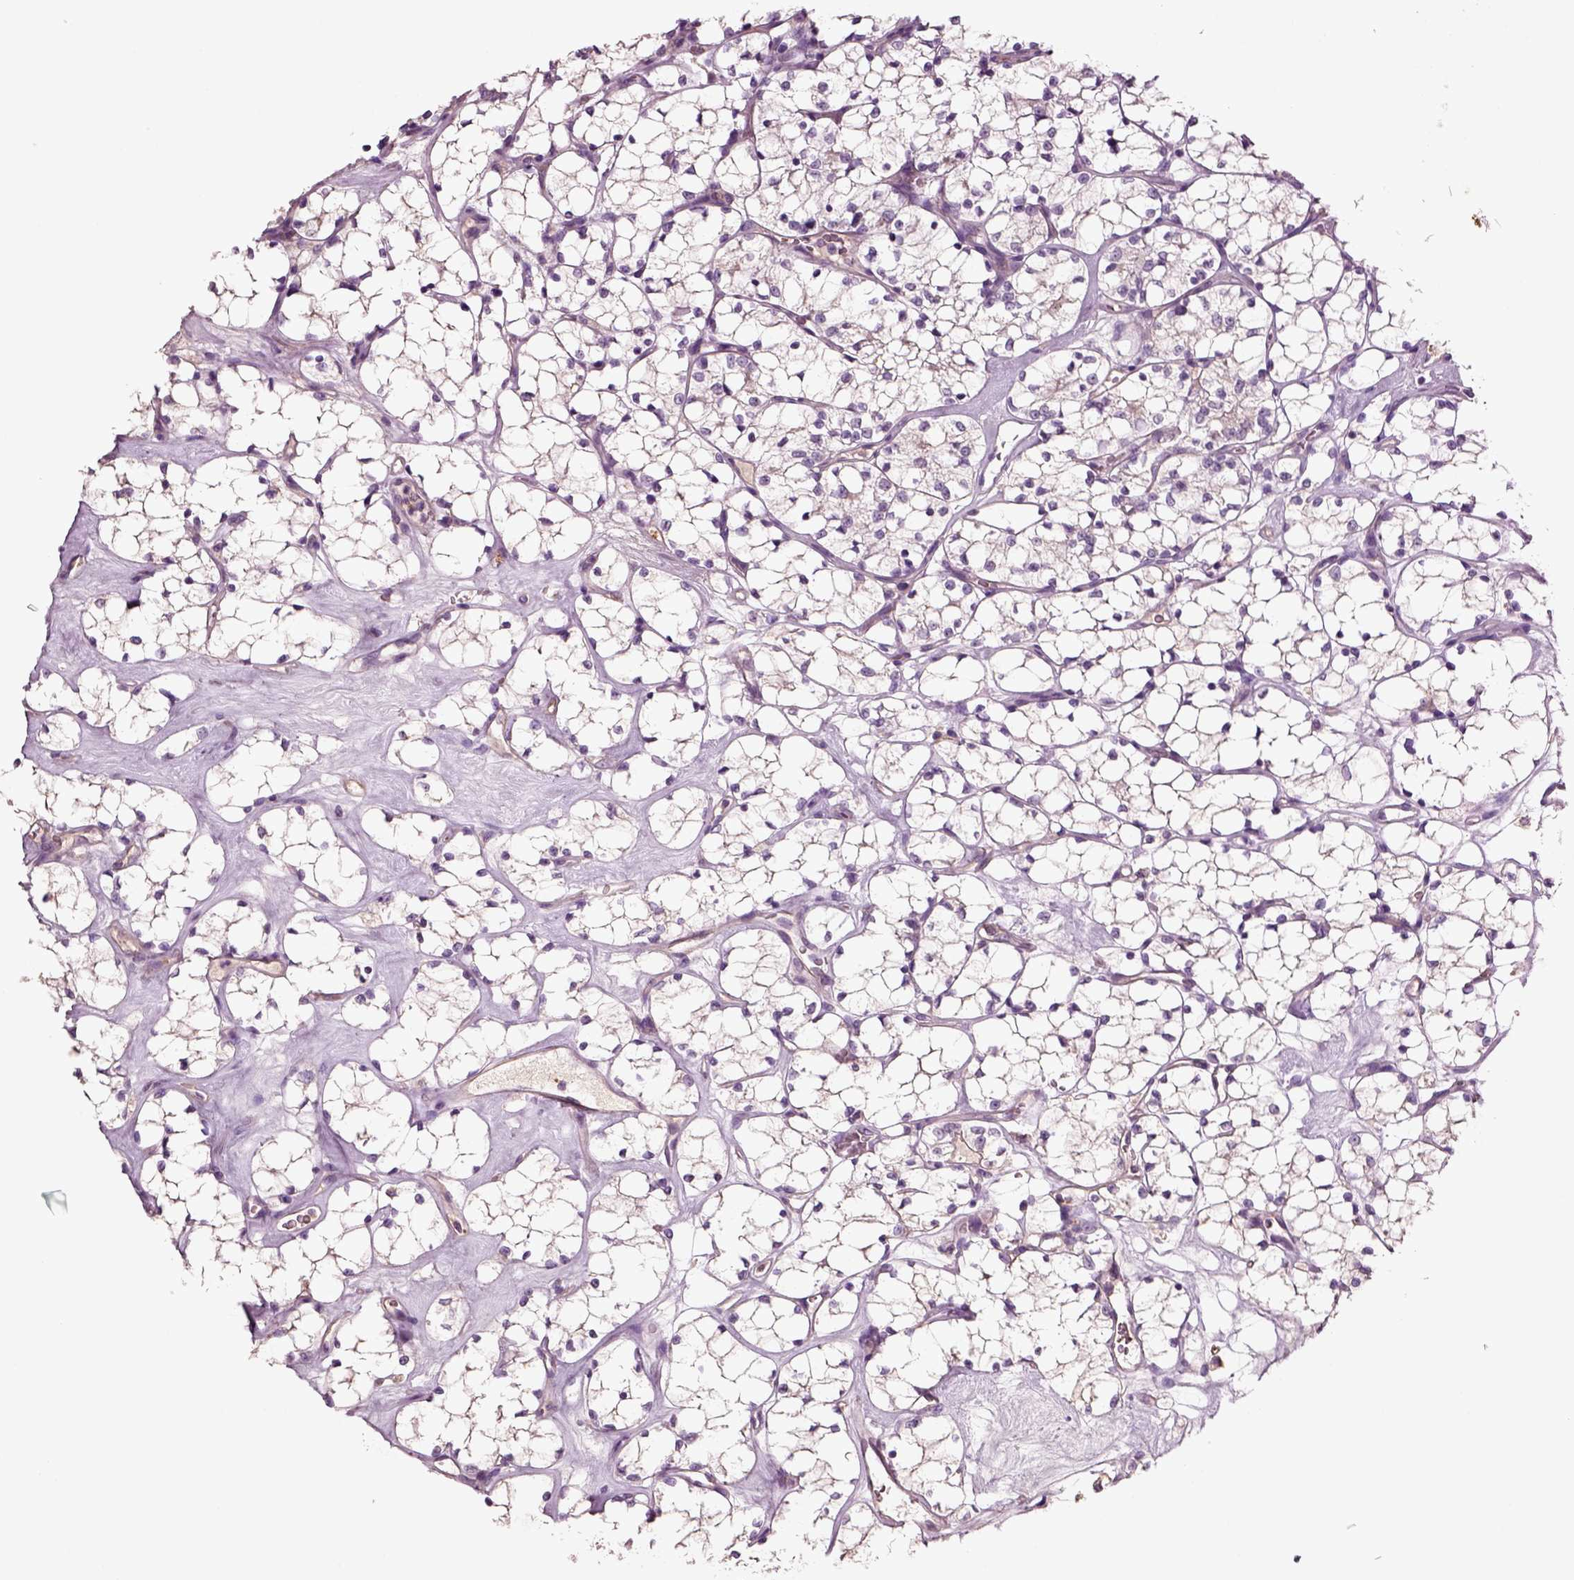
{"staining": {"intensity": "negative", "quantity": "none", "location": "none"}, "tissue": "renal cancer", "cell_type": "Tumor cells", "image_type": "cancer", "snomed": [{"axis": "morphology", "description": "Adenocarcinoma, NOS"}, {"axis": "topography", "description": "Kidney"}], "caption": "DAB (3,3'-diaminobenzidine) immunohistochemical staining of renal adenocarcinoma shows no significant positivity in tumor cells.", "gene": "DEFB118", "patient": {"sex": "female", "age": 69}}